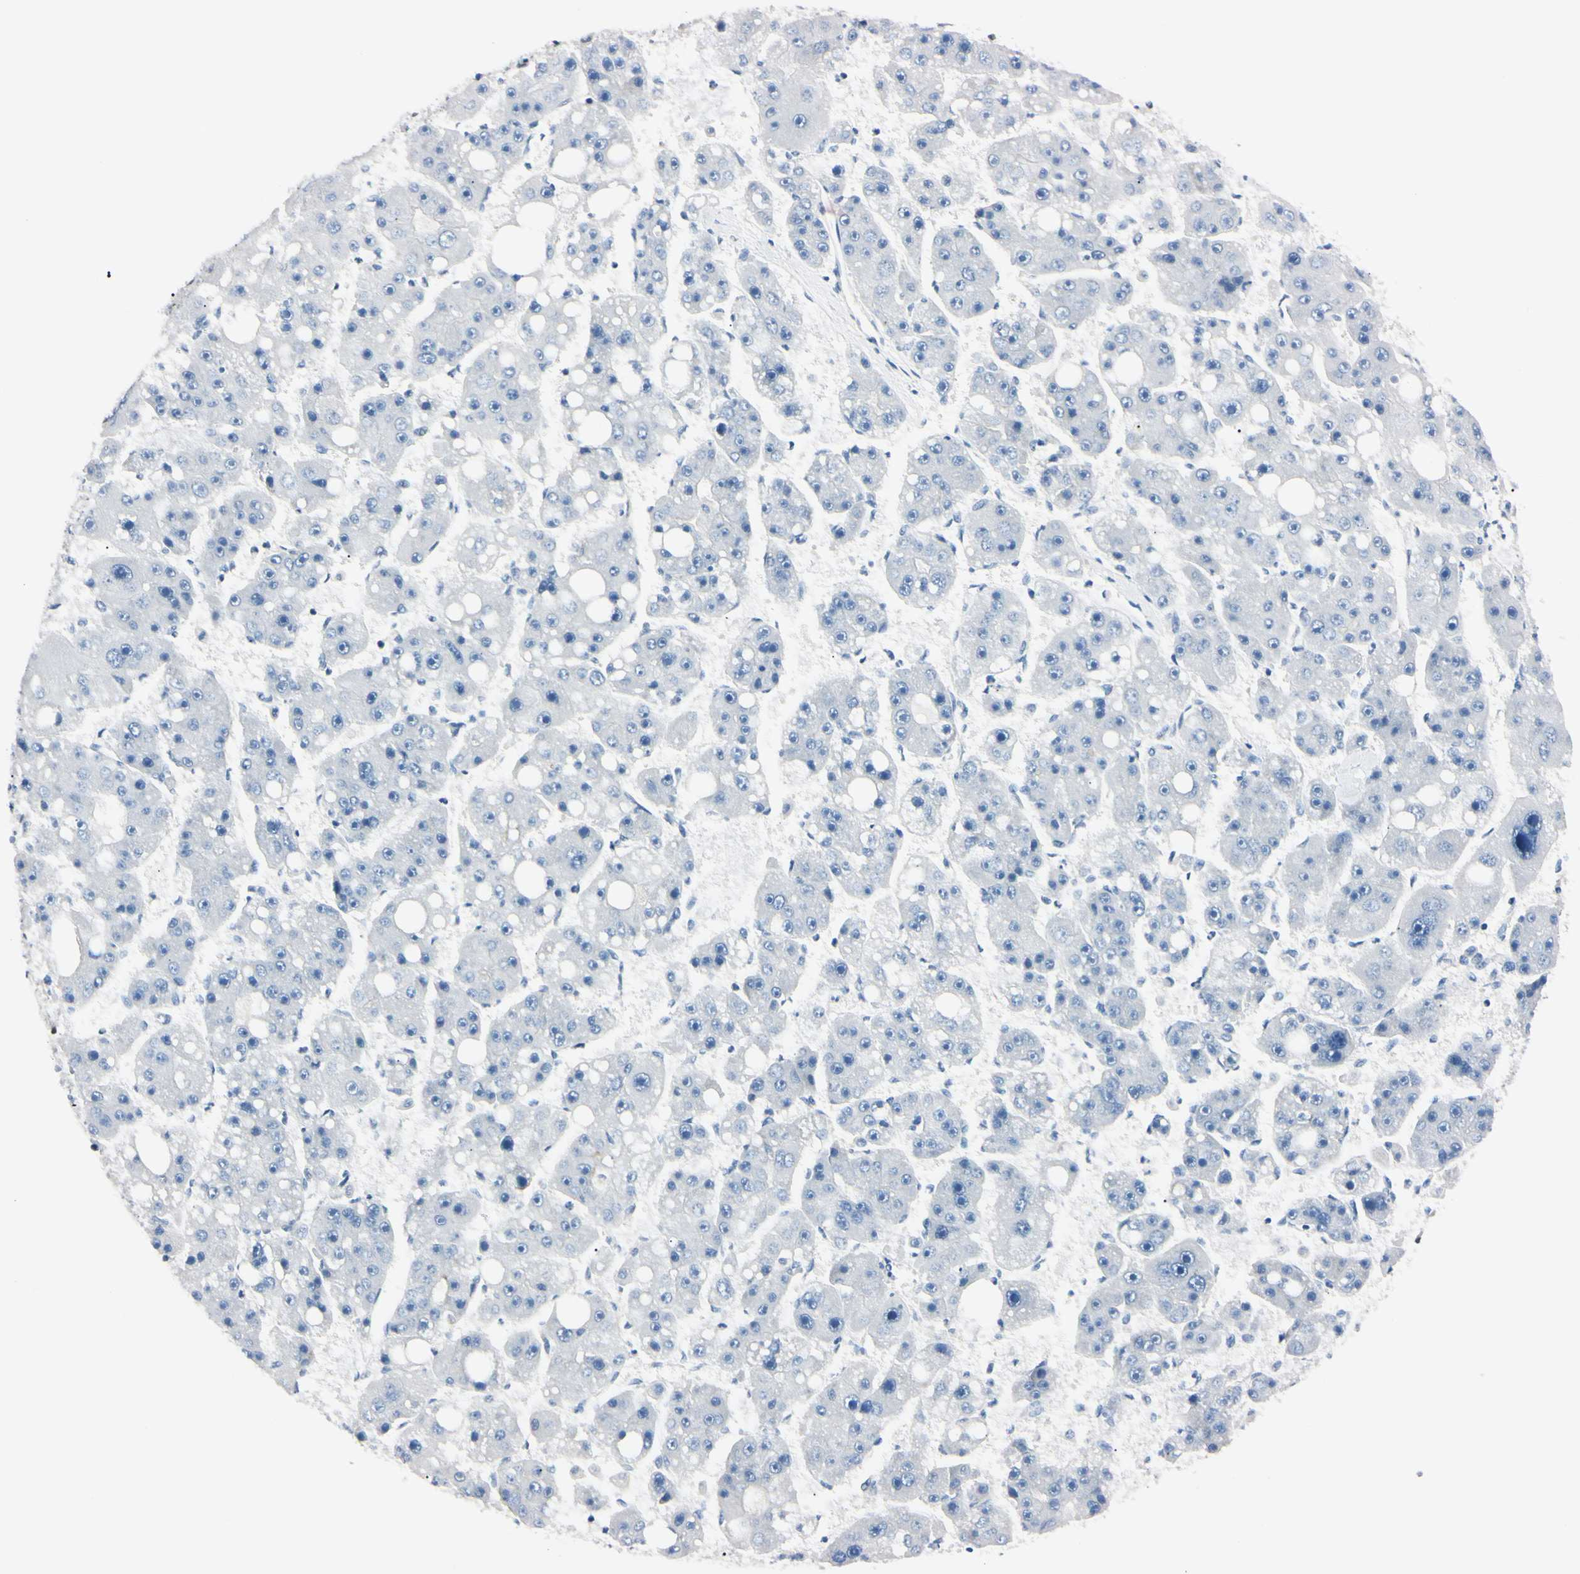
{"staining": {"intensity": "negative", "quantity": "none", "location": "none"}, "tissue": "liver cancer", "cell_type": "Tumor cells", "image_type": "cancer", "snomed": [{"axis": "morphology", "description": "Carcinoma, Hepatocellular, NOS"}, {"axis": "topography", "description": "Liver"}], "caption": "This is an IHC histopathology image of liver hepatocellular carcinoma. There is no positivity in tumor cells.", "gene": "C1orf174", "patient": {"sex": "female", "age": 61}}